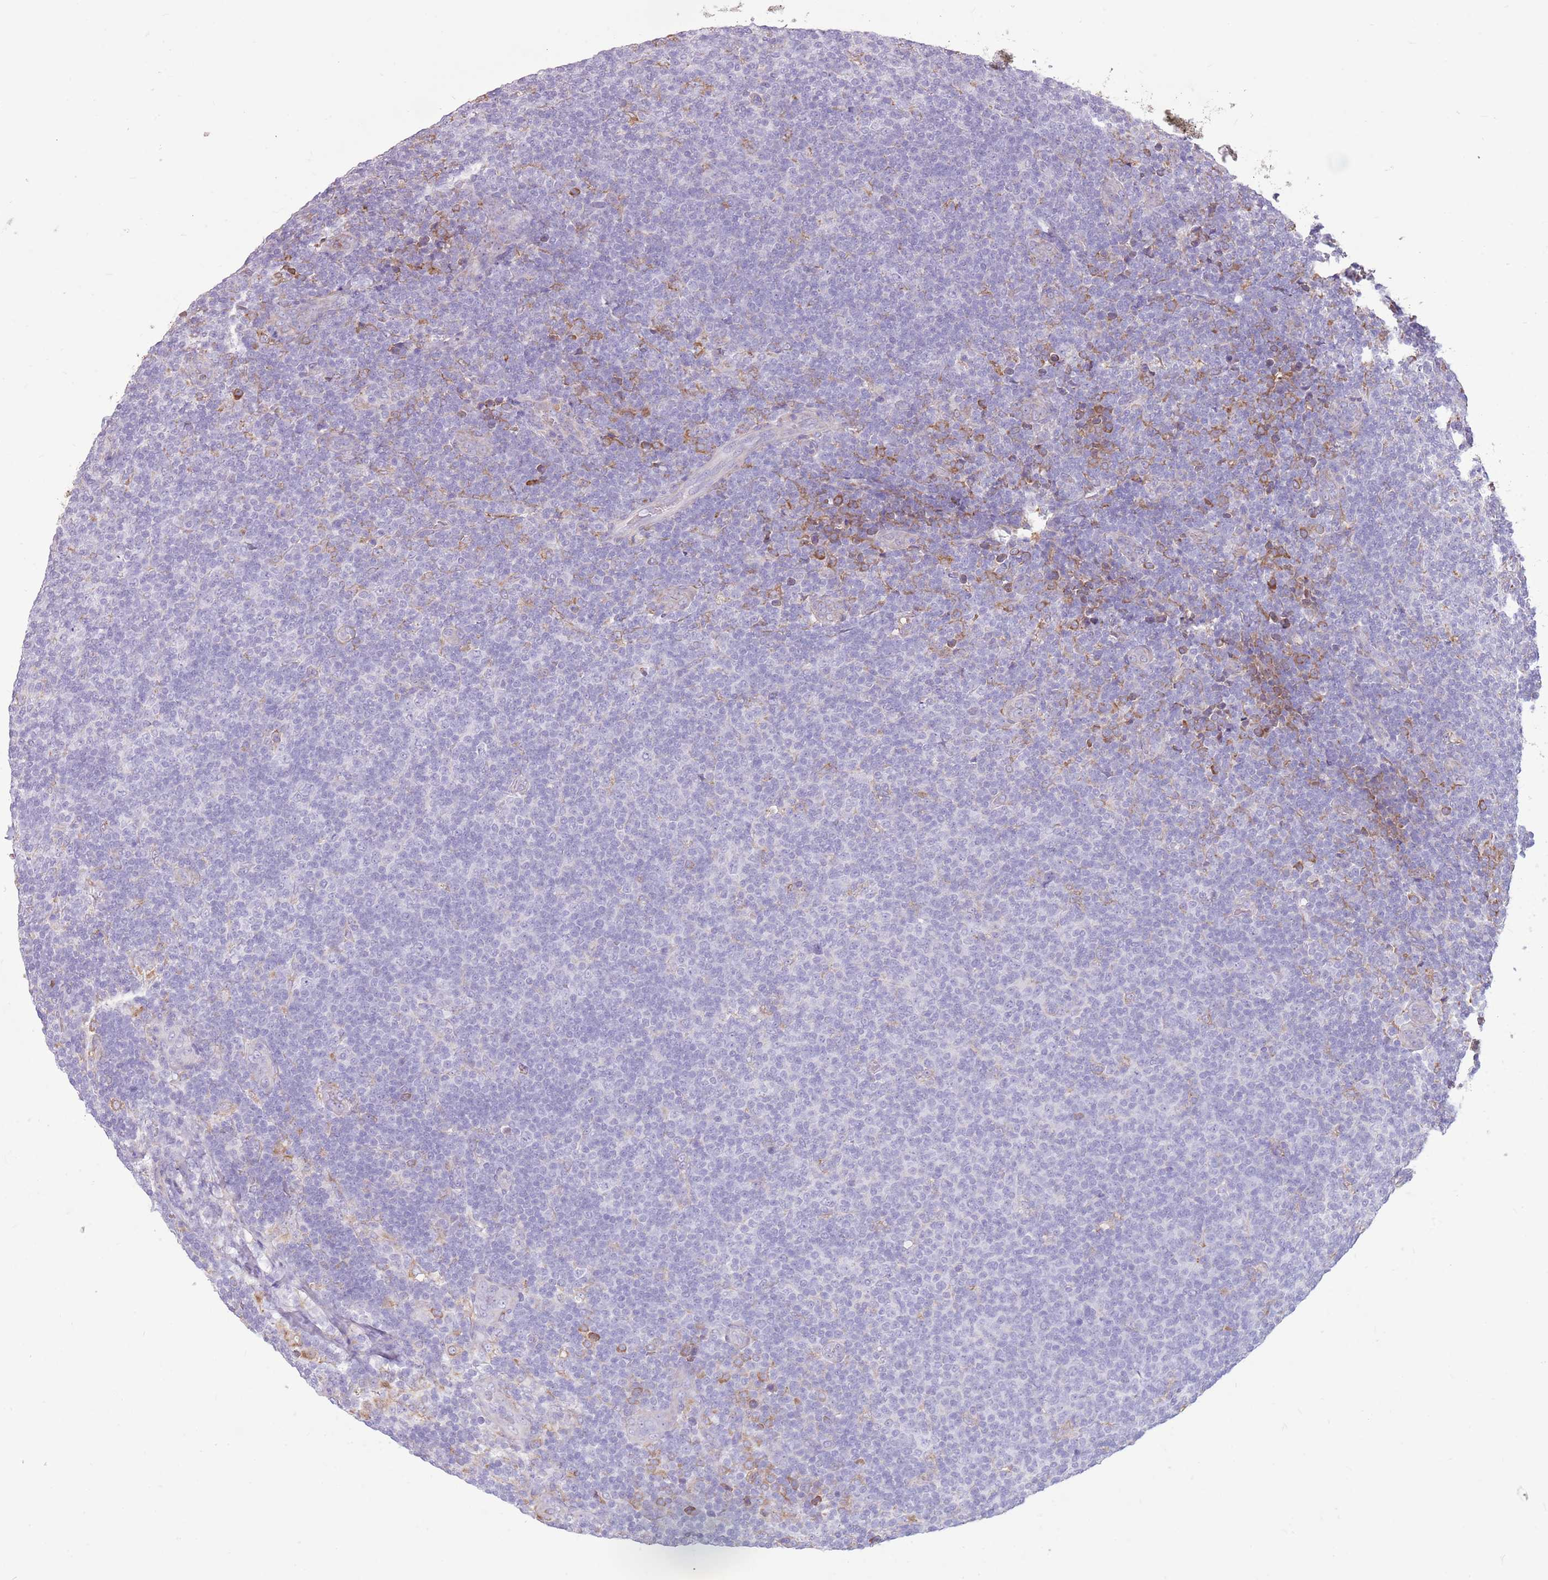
{"staining": {"intensity": "negative", "quantity": "none", "location": "none"}, "tissue": "lymphoma", "cell_type": "Tumor cells", "image_type": "cancer", "snomed": [{"axis": "morphology", "description": "Malignant lymphoma, non-Hodgkin's type, Low grade"}, {"axis": "topography", "description": "Lymph node"}], "caption": "Malignant lymphoma, non-Hodgkin's type (low-grade) was stained to show a protein in brown. There is no significant staining in tumor cells.", "gene": "KCTD19", "patient": {"sex": "male", "age": 66}}